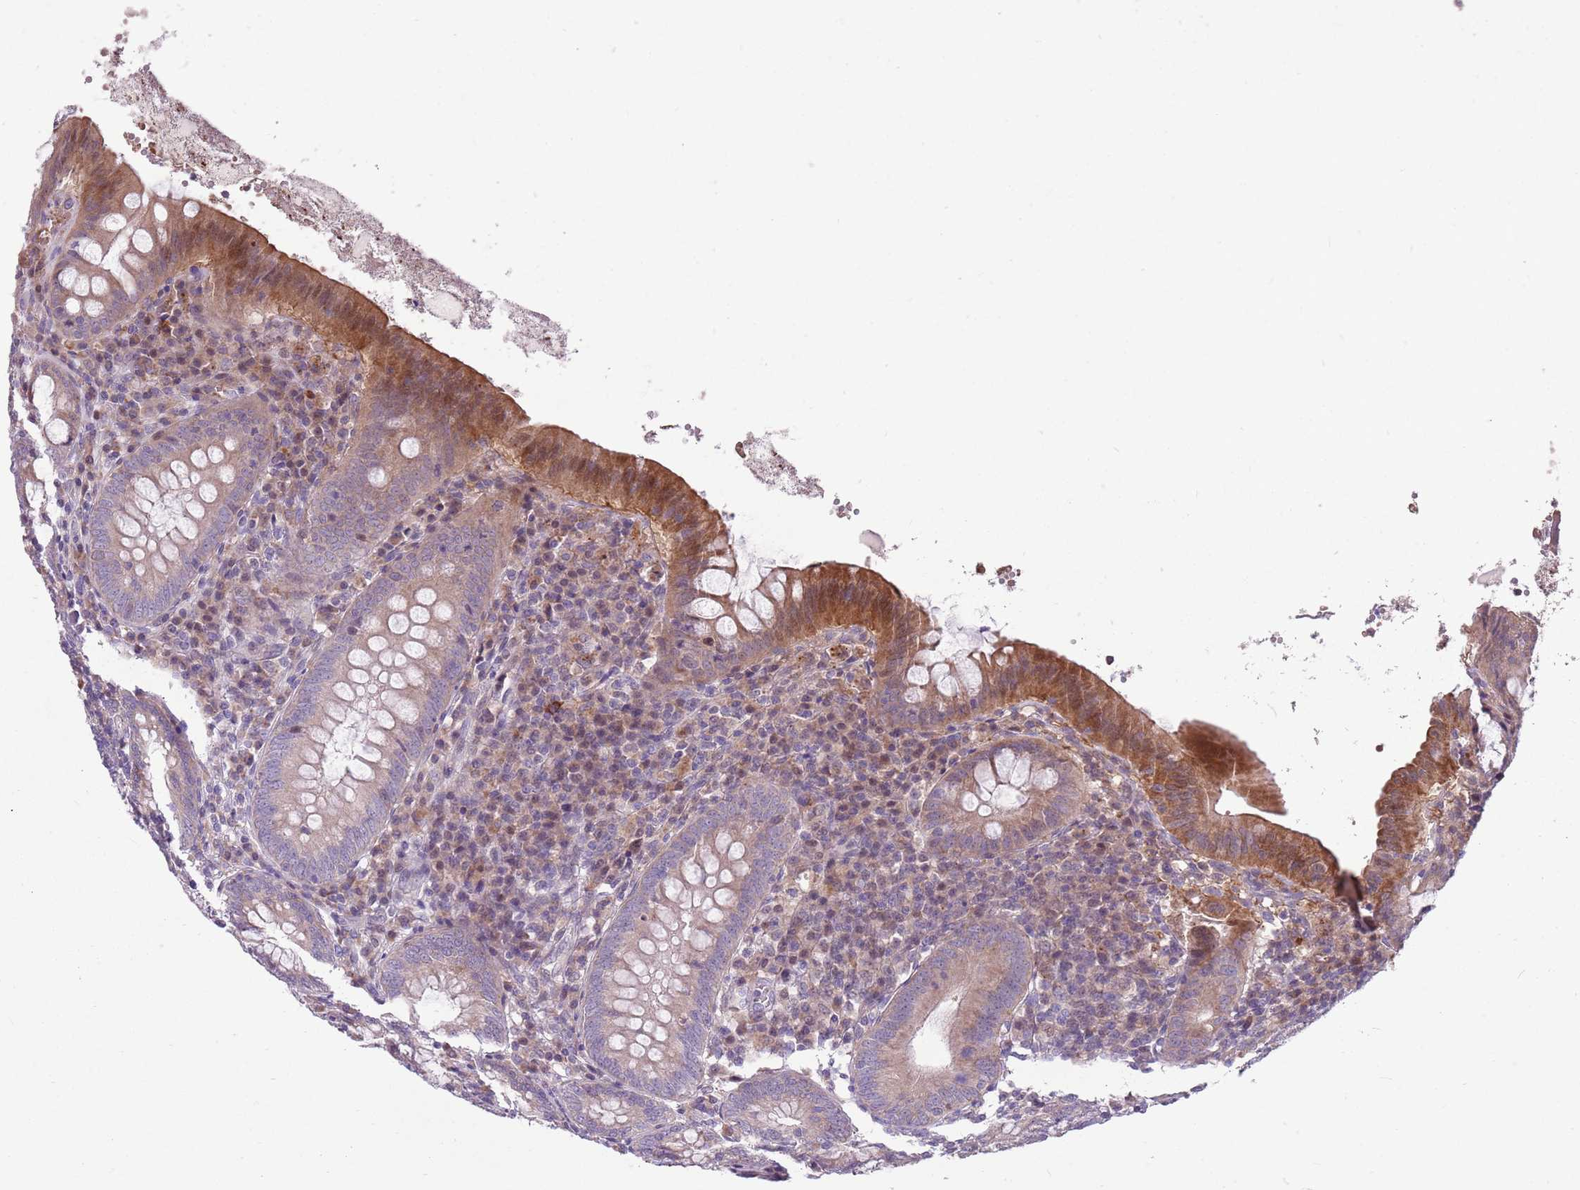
{"staining": {"intensity": "moderate", "quantity": "<25%", "location": "cytoplasmic/membranous,nuclear"}, "tissue": "appendix", "cell_type": "Glandular cells", "image_type": "normal", "snomed": [{"axis": "morphology", "description": "Normal tissue, NOS"}, {"axis": "topography", "description": "Appendix"}], "caption": "Moderate cytoplasmic/membranous,nuclear staining for a protein is present in approximately <25% of glandular cells of benign appendix using immunohistochemistry (IHC).", "gene": "PPP1R27", "patient": {"sex": "female", "age": 54}}